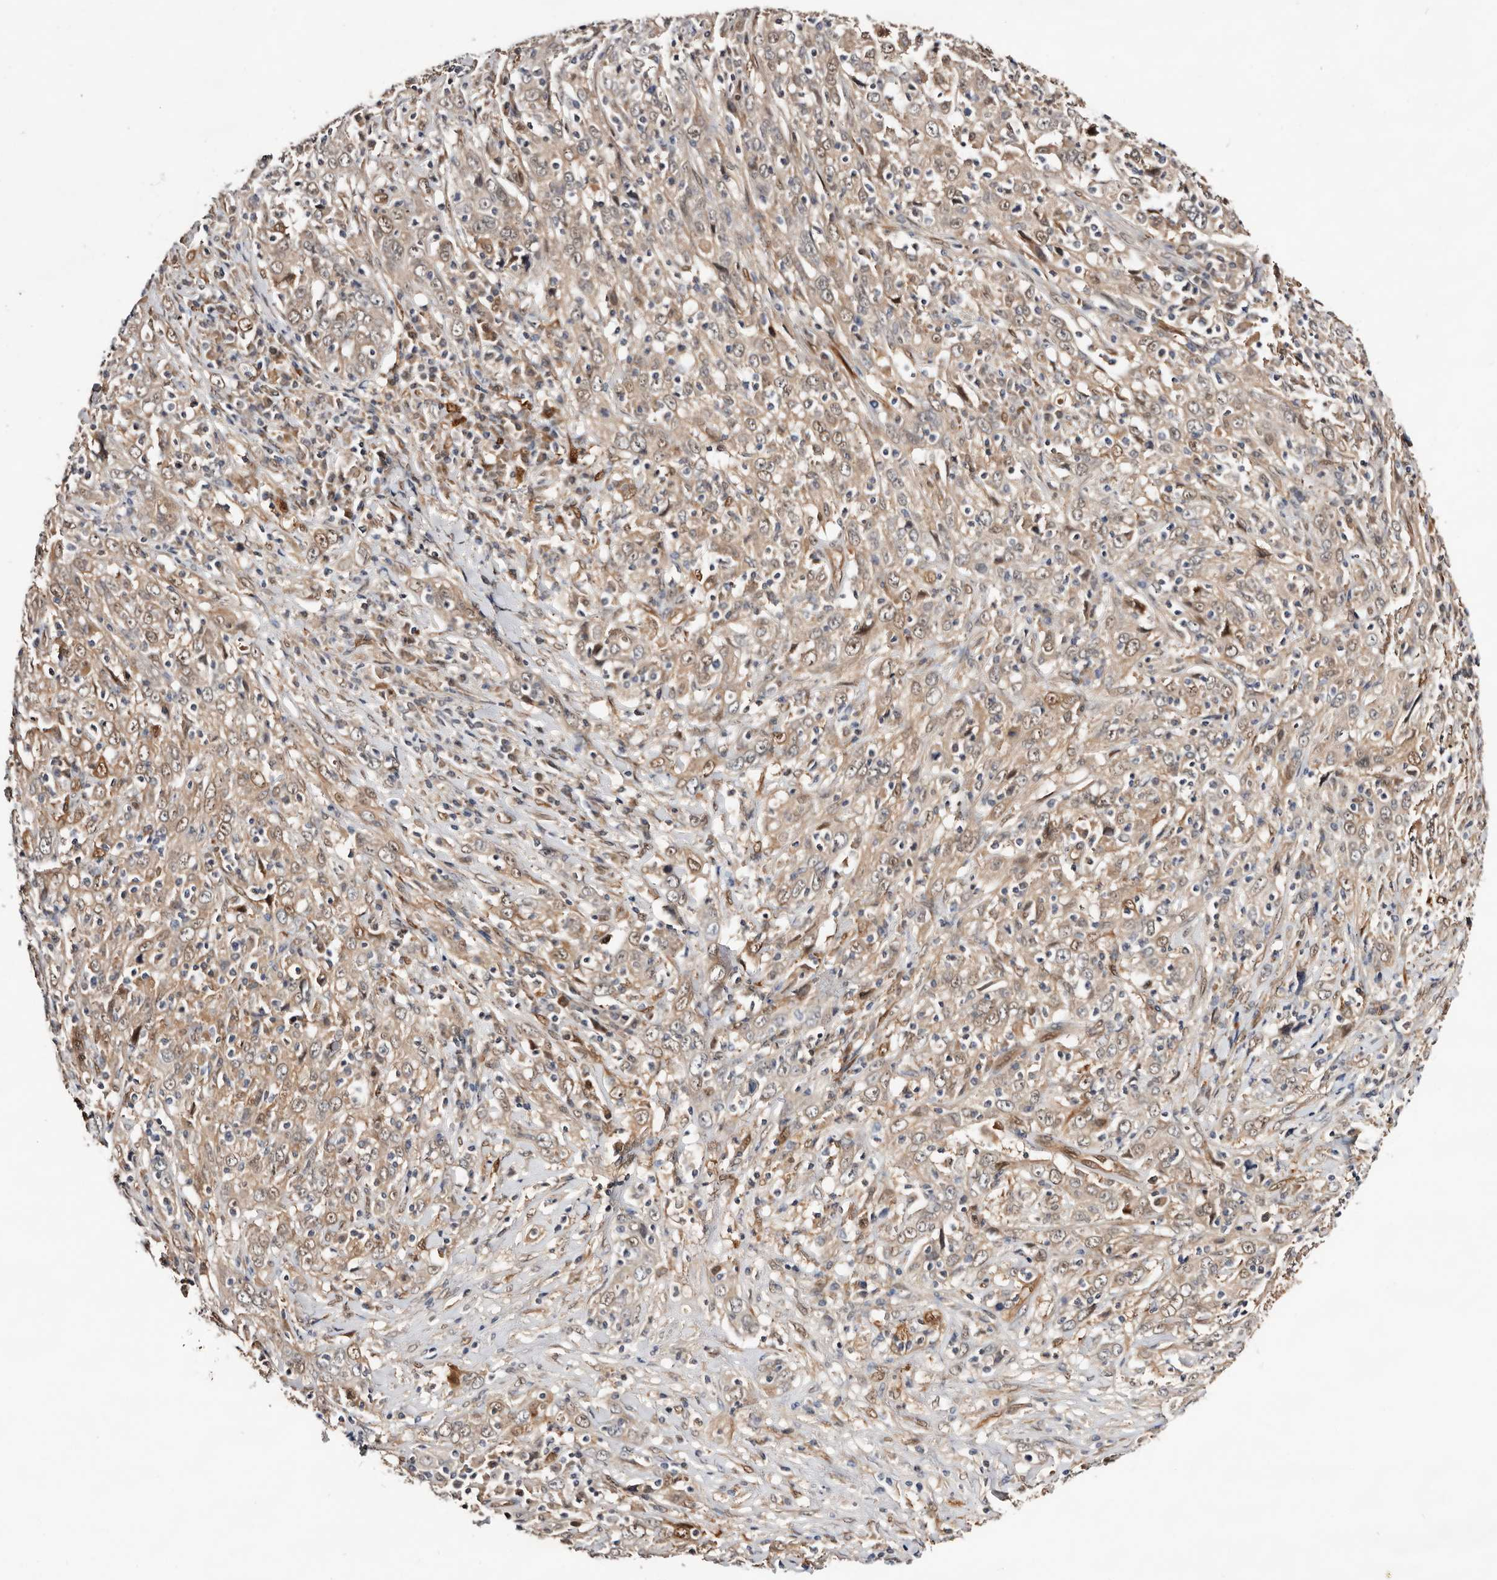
{"staining": {"intensity": "weak", "quantity": ">75%", "location": "cytoplasmic/membranous,nuclear"}, "tissue": "cervical cancer", "cell_type": "Tumor cells", "image_type": "cancer", "snomed": [{"axis": "morphology", "description": "Squamous cell carcinoma, NOS"}, {"axis": "topography", "description": "Cervix"}], "caption": "Immunohistochemistry (IHC) staining of cervical cancer, which shows low levels of weak cytoplasmic/membranous and nuclear staining in about >75% of tumor cells indicating weak cytoplasmic/membranous and nuclear protein staining. The staining was performed using DAB (3,3'-diaminobenzidine) (brown) for protein detection and nuclei were counterstained in hematoxylin (blue).", "gene": "TP53I3", "patient": {"sex": "female", "age": 46}}